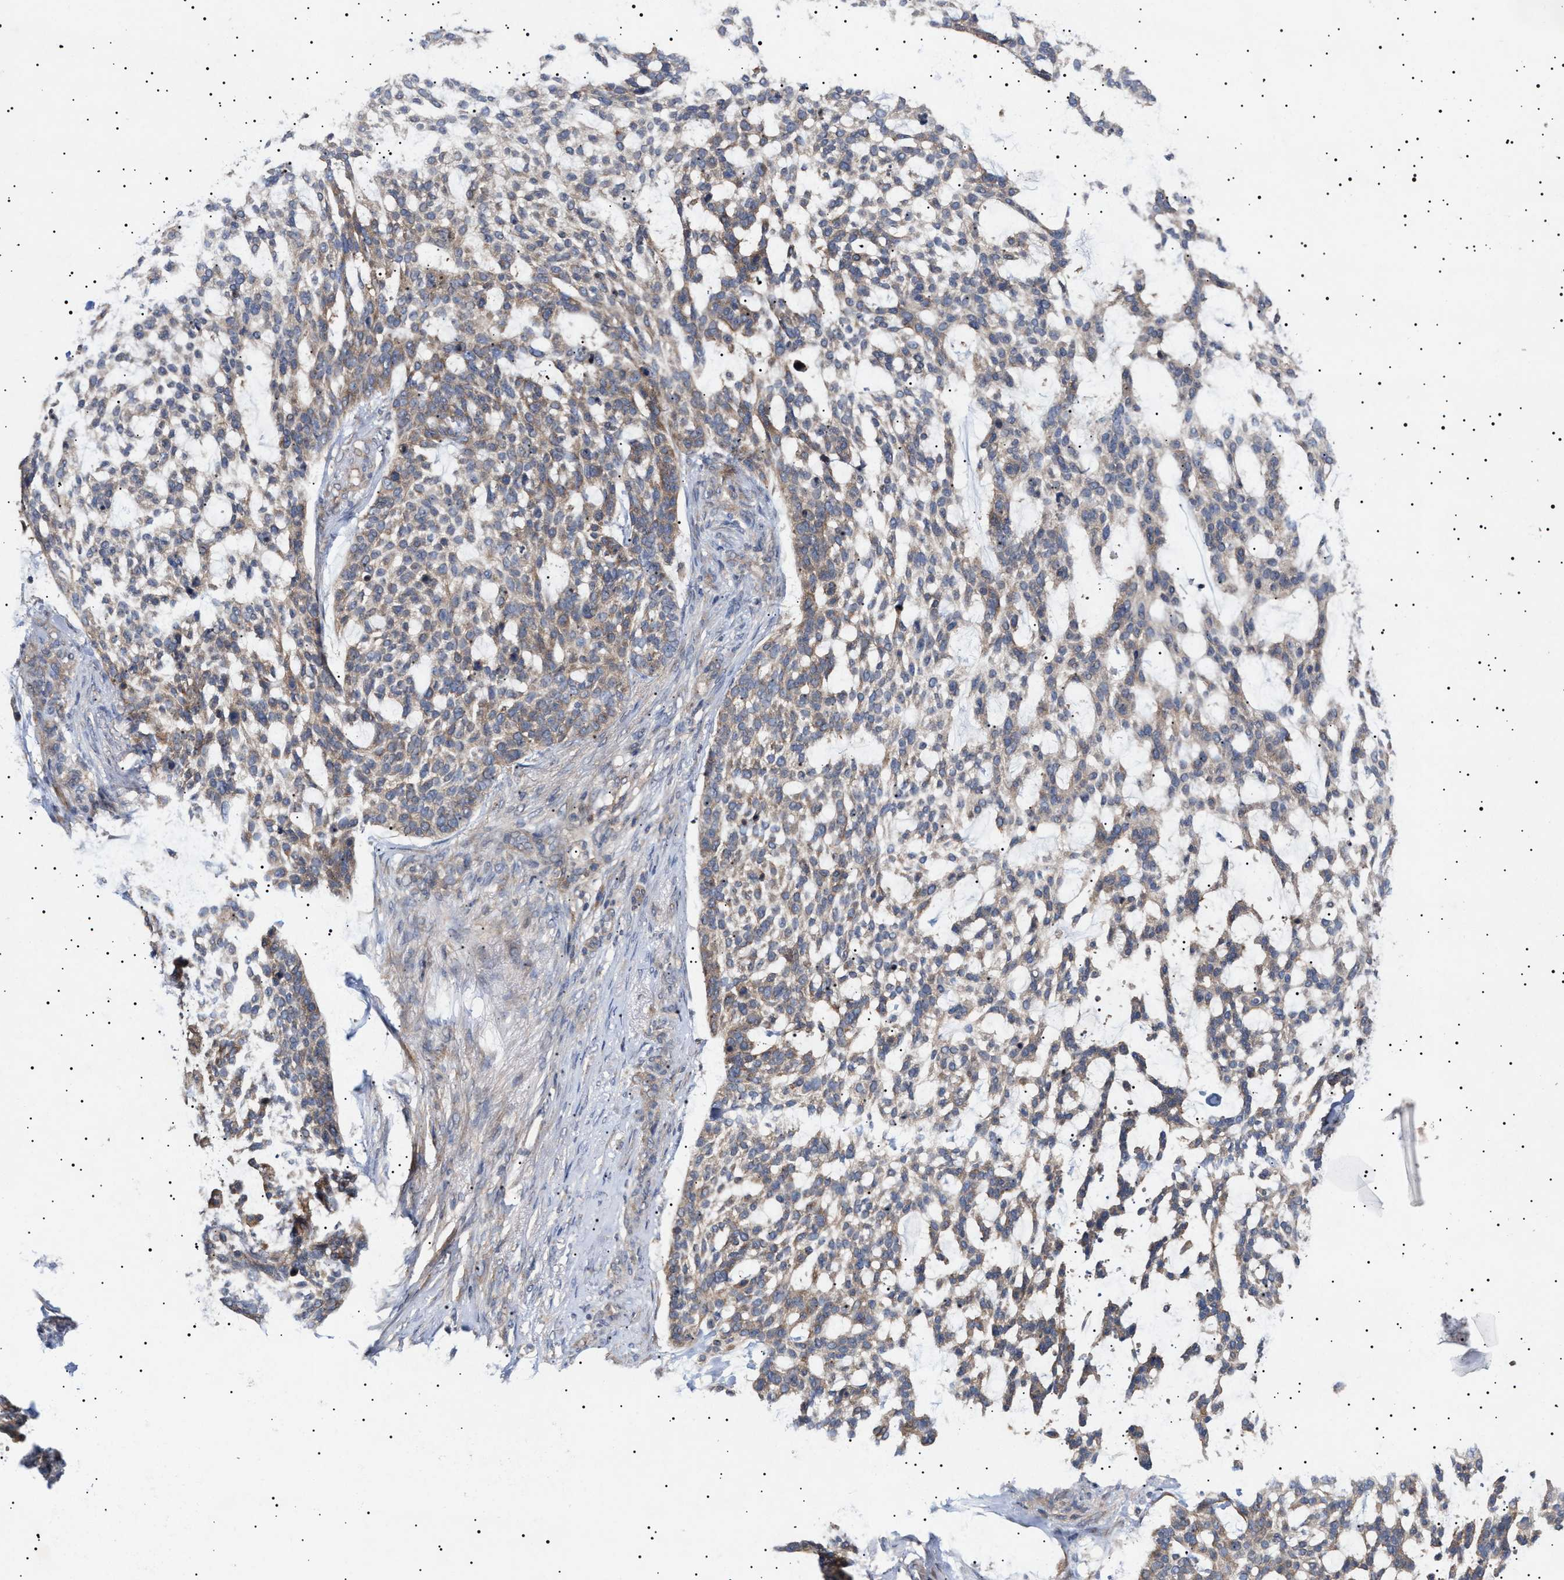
{"staining": {"intensity": "weak", "quantity": ">75%", "location": "cytoplasmic/membranous"}, "tissue": "skin cancer", "cell_type": "Tumor cells", "image_type": "cancer", "snomed": [{"axis": "morphology", "description": "Basal cell carcinoma"}, {"axis": "topography", "description": "Skin"}], "caption": "Human skin basal cell carcinoma stained with a brown dye shows weak cytoplasmic/membranous positive positivity in about >75% of tumor cells.", "gene": "NPLOC4", "patient": {"sex": "female", "age": 64}}